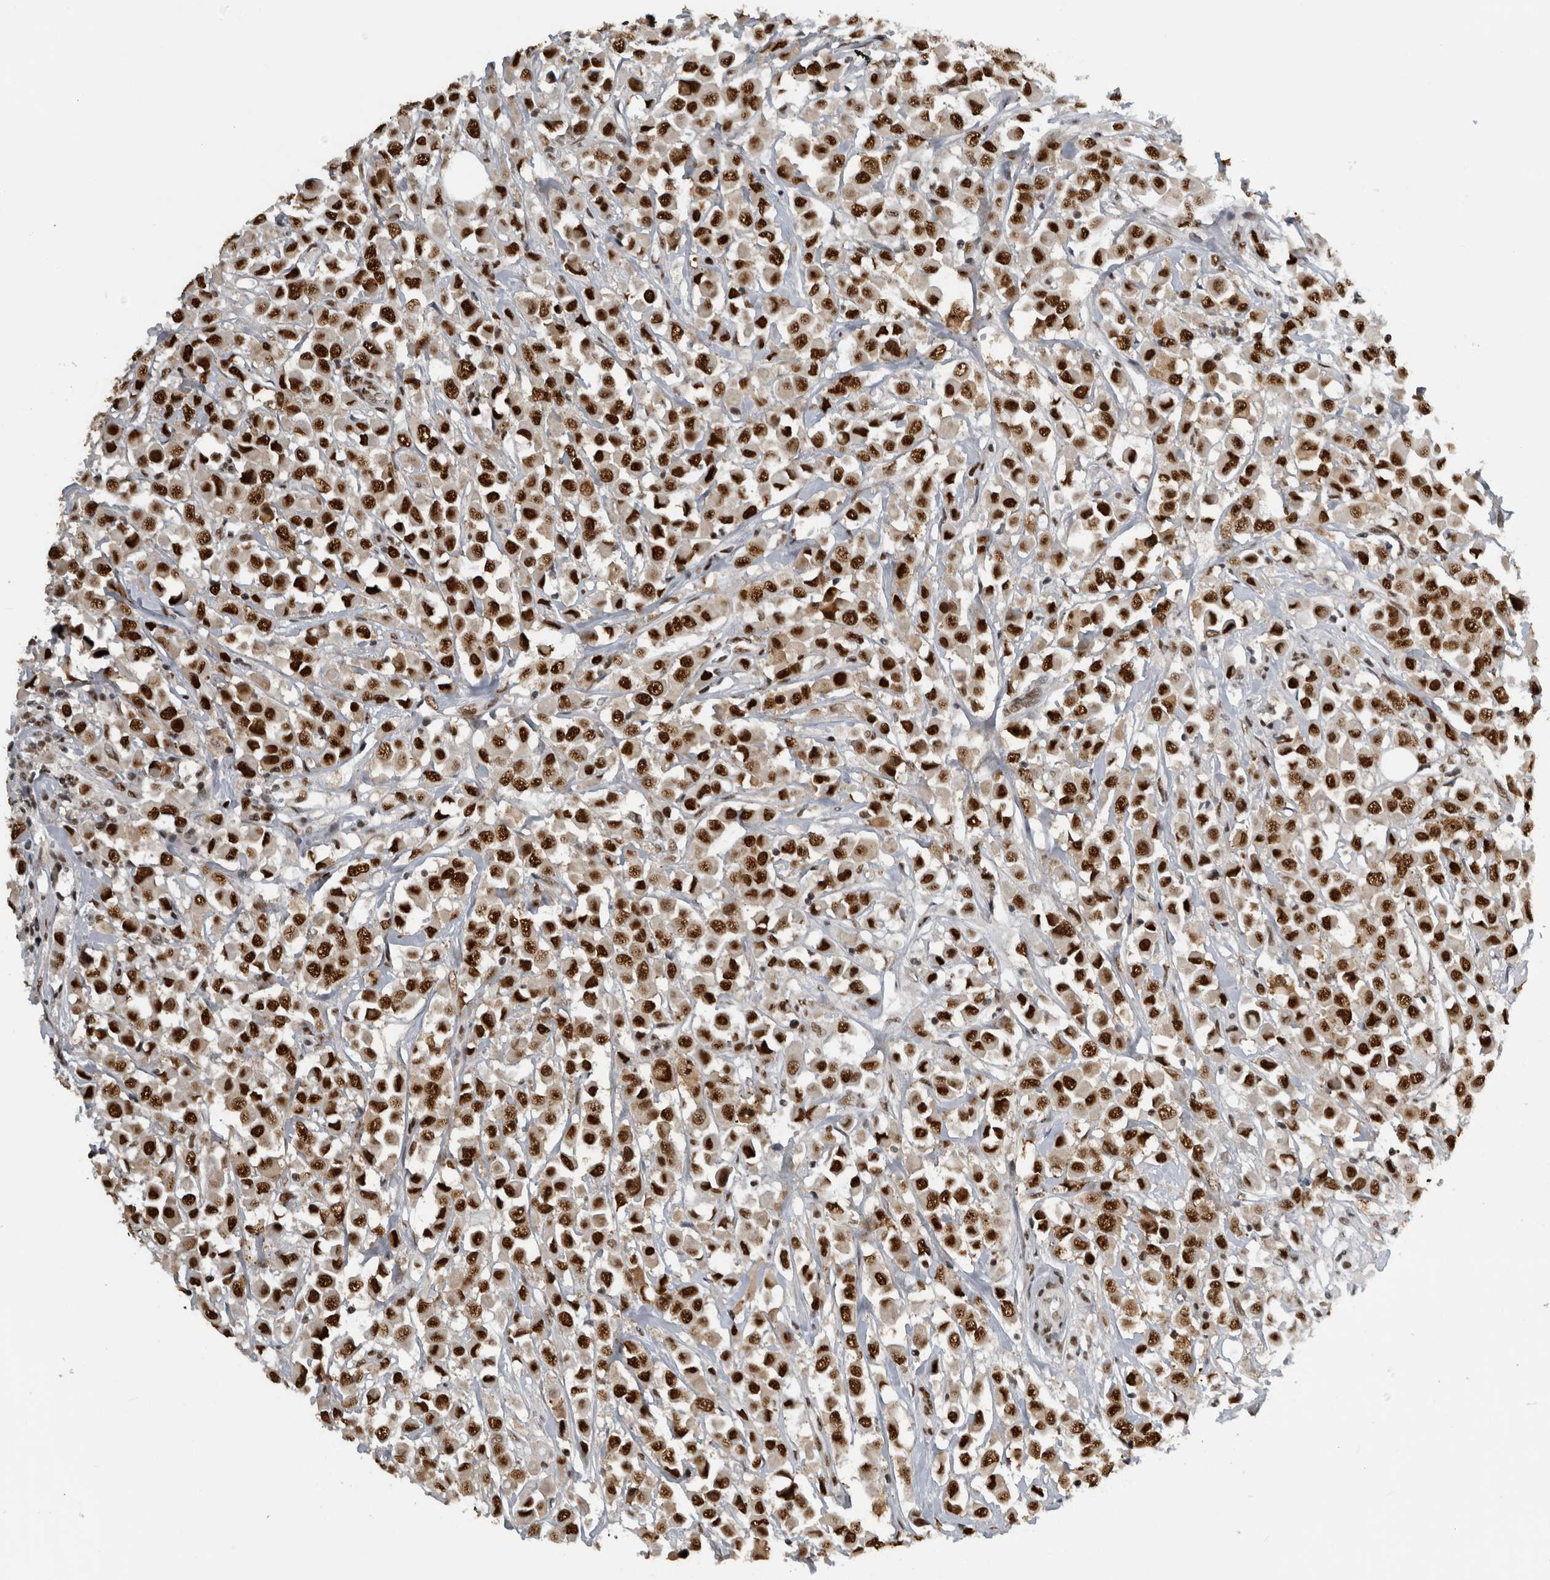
{"staining": {"intensity": "strong", "quantity": ">75%", "location": "nuclear"}, "tissue": "breast cancer", "cell_type": "Tumor cells", "image_type": "cancer", "snomed": [{"axis": "morphology", "description": "Duct carcinoma"}, {"axis": "topography", "description": "Breast"}], "caption": "A high-resolution photomicrograph shows IHC staining of invasive ductal carcinoma (breast), which demonstrates strong nuclear expression in approximately >75% of tumor cells.", "gene": "ZSCAN2", "patient": {"sex": "female", "age": 61}}